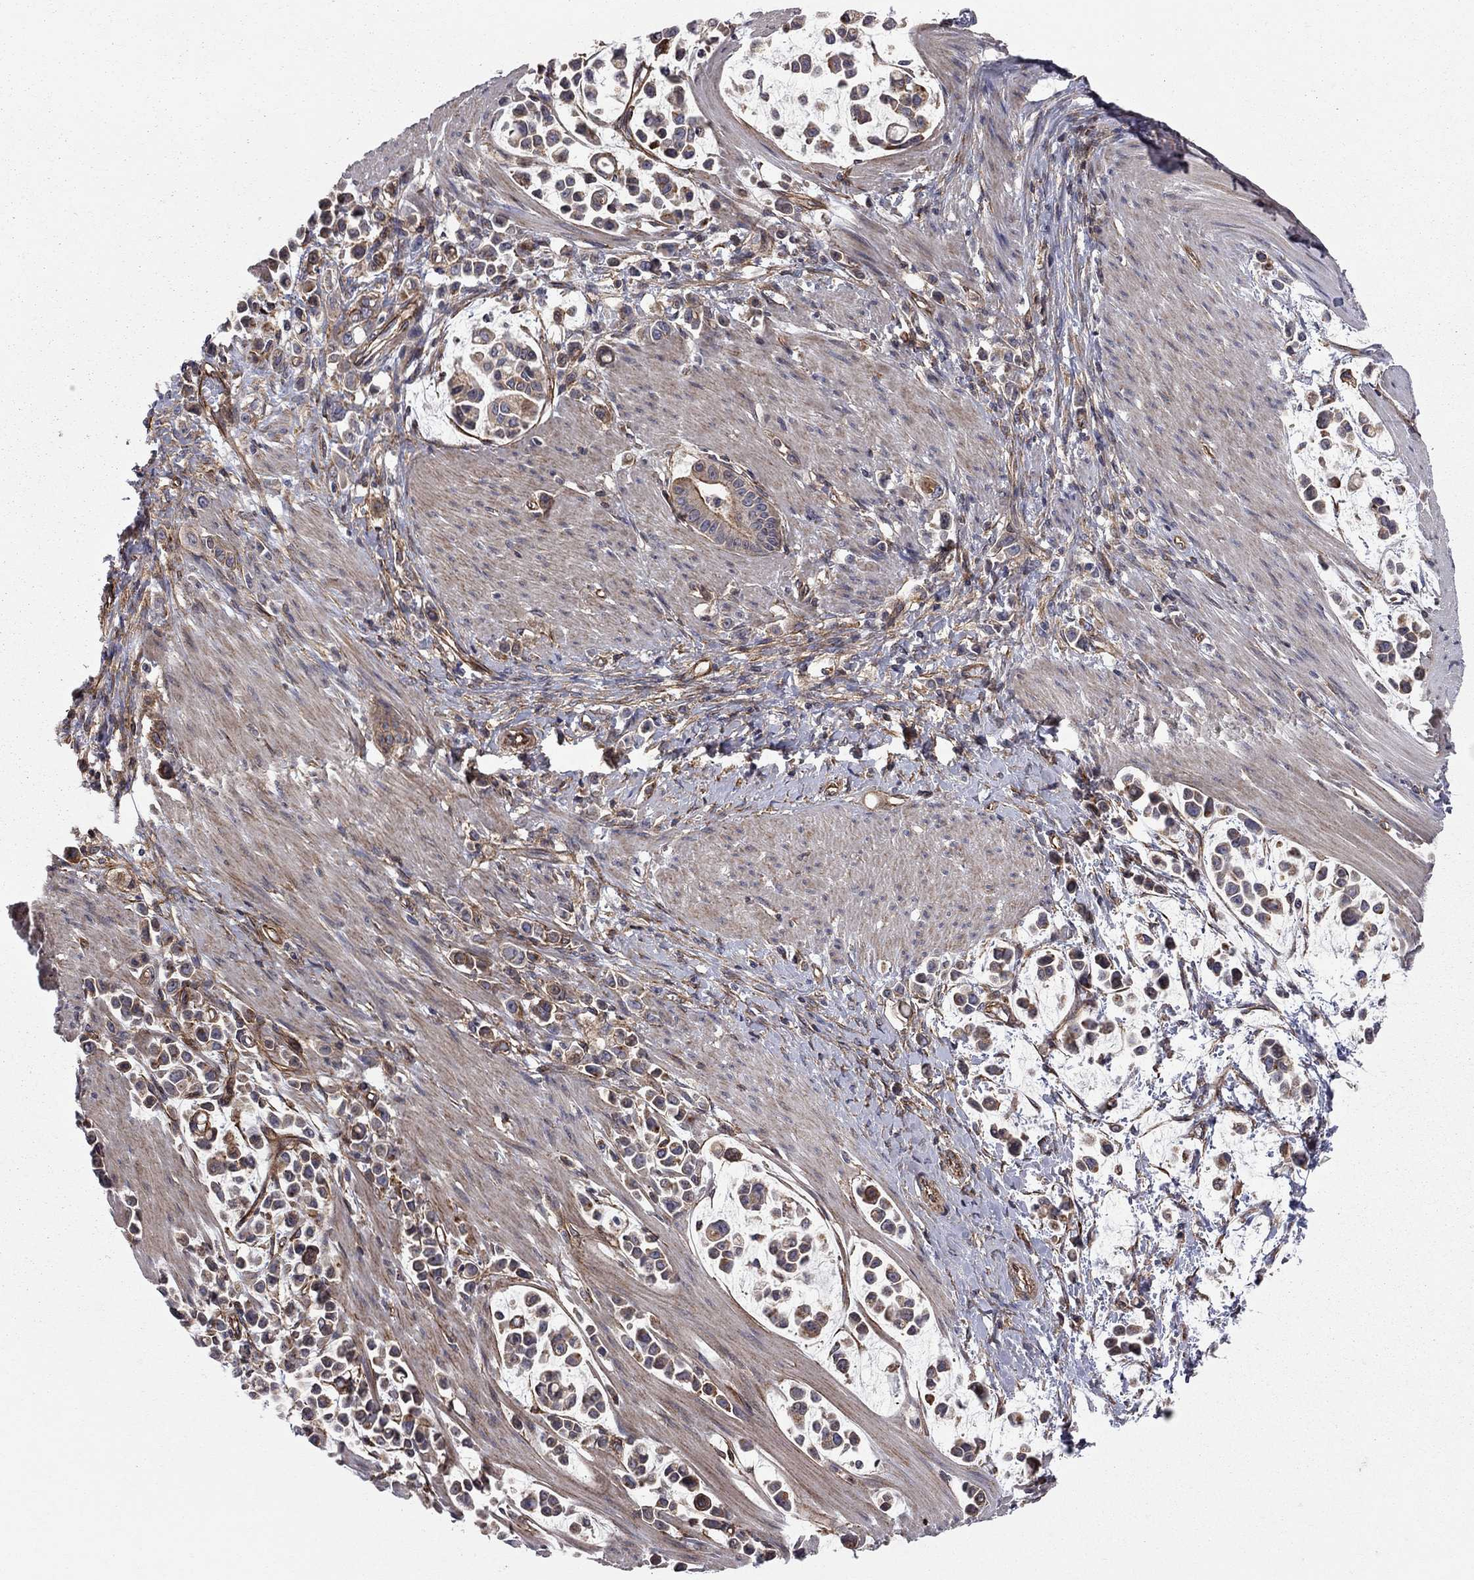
{"staining": {"intensity": "moderate", "quantity": "25%-75%", "location": "cytoplasmic/membranous"}, "tissue": "stomach cancer", "cell_type": "Tumor cells", "image_type": "cancer", "snomed": [{"axis": "morphology", "description": "Adenocarcinoma, NOS"}, {"axis": "topography", "description": "Stomach"}], "caption": "DAB (3,3'-diaminobenzidine) immunohistochemical staining of adenocarcinoma (stomach) demonstrates moderate cytoplasmic/membranous protein expression in about 25%-75% of tumor cells. The staining was performed using DAB (3,3'-diaminobenzidine), with brown indicating positive protein expression. Nuclei are stained blue with hematoxylin.", "gene": "RASEF", "patient": {"sex": "male", "age": 82}}